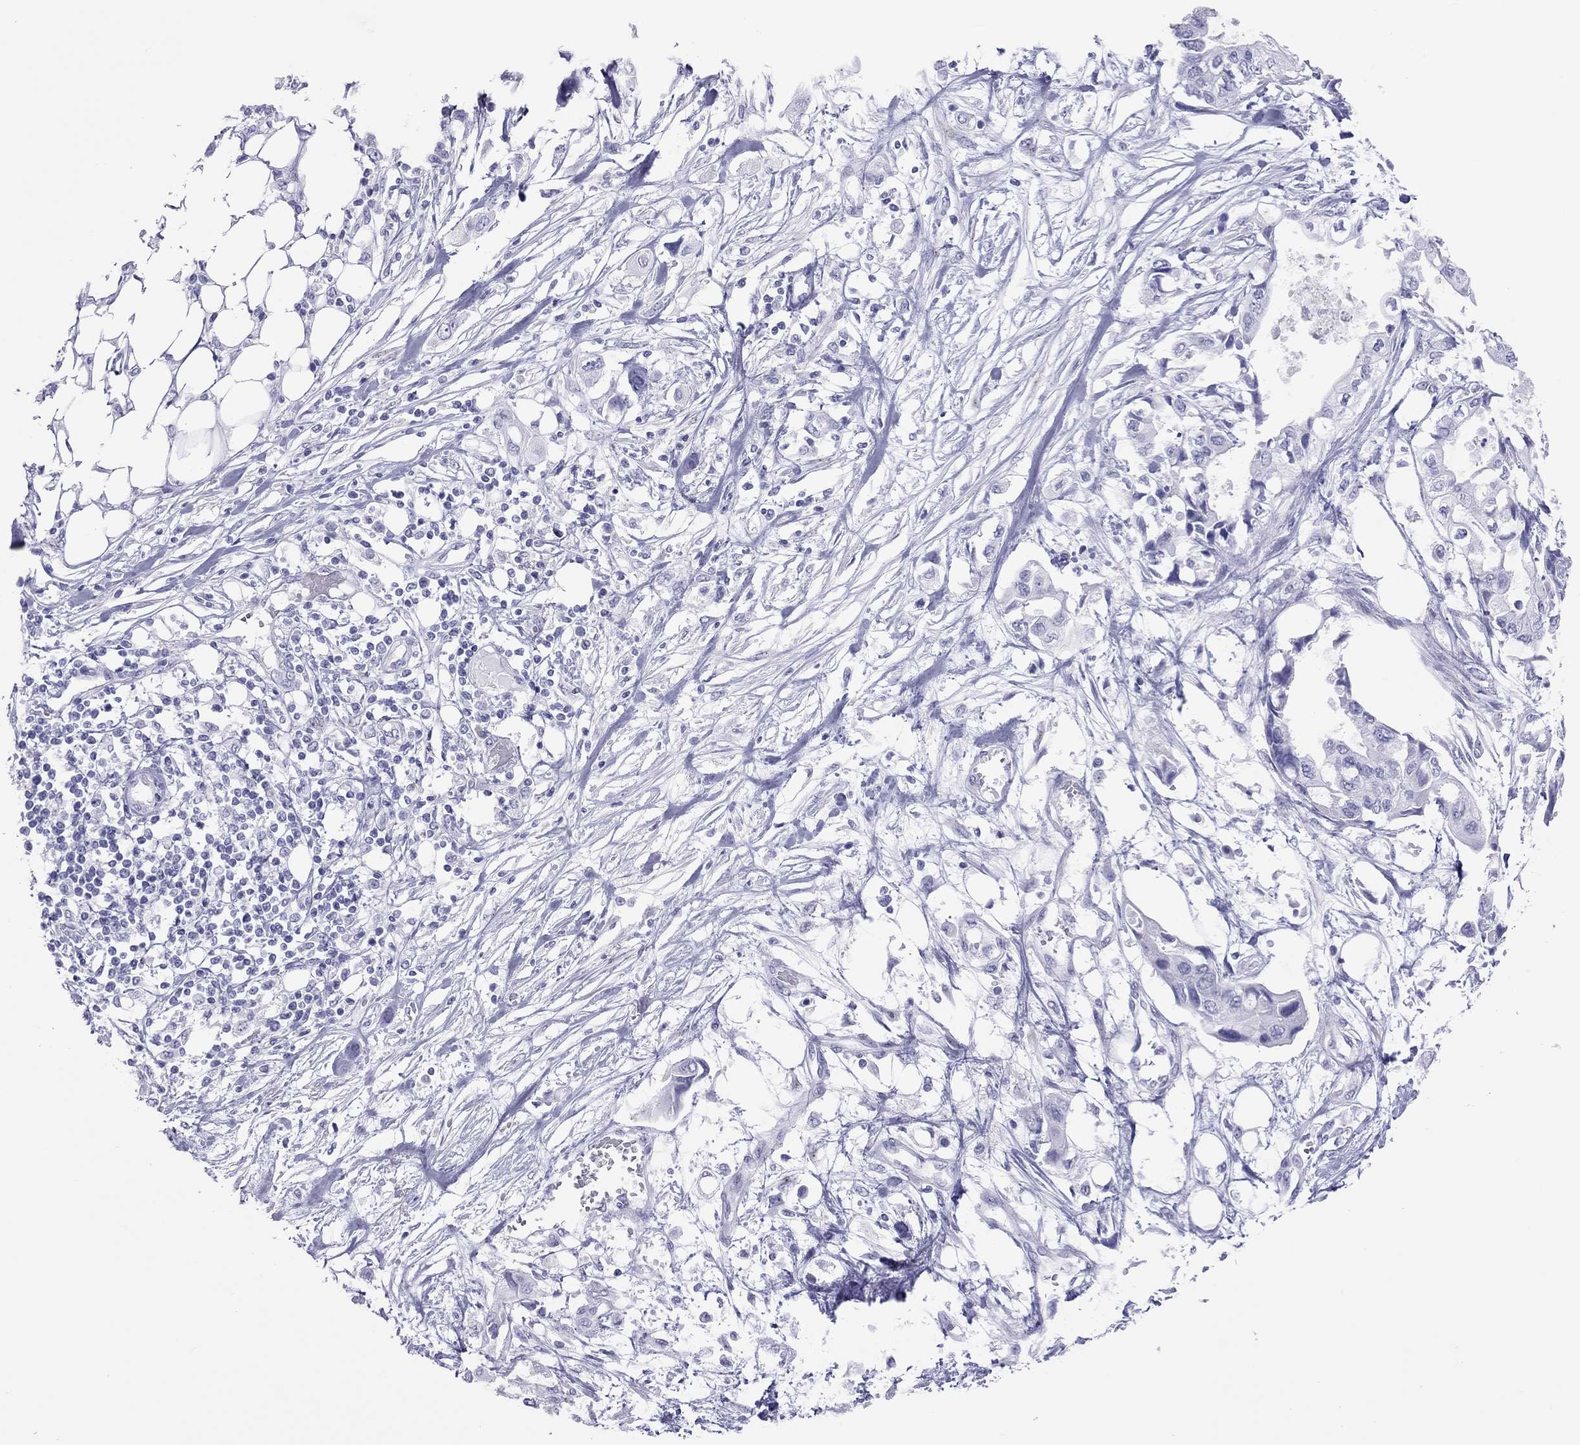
{"staining": {"intensity": "negative", "quantity": "none", "location": "none"}, "tissue": "pancreatic cancer", "cell_type": "Tumor cells", "image_type": "cancer", "snomed": [{"axis": "morphology", "description": "Adenocarcinoma, NOS"}, {"axis": "topography", "description": "Pancreas"}], "caption": "This is an immunohistochemistry (IHC) micrograph of pancreatic cancer. There is no staining in tumor cells.", "gene": "STAG3", "patient": {"sex": "female", "age": 63}}